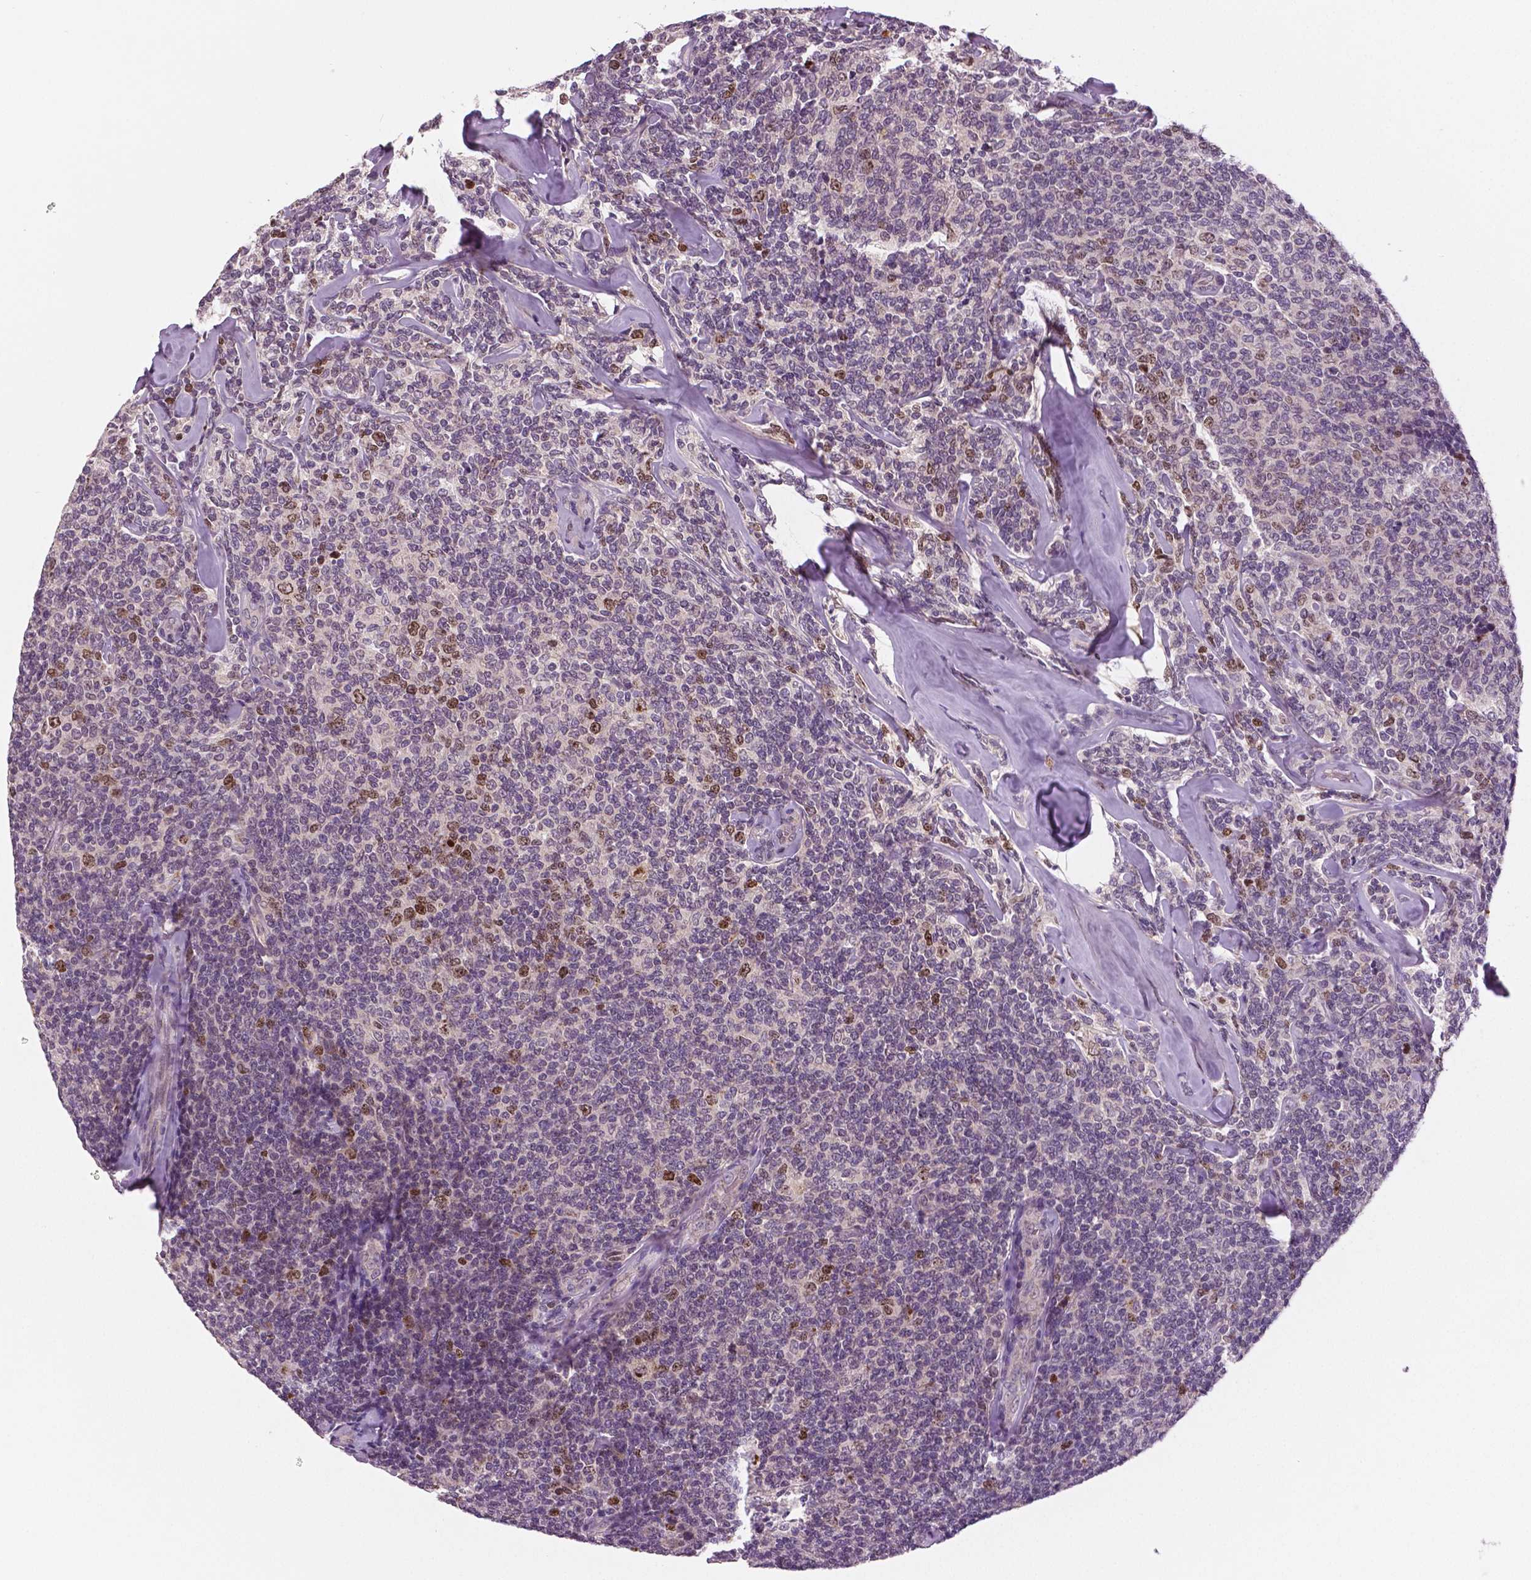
{"staining": {"intensity": "moderate", "quantity": "<25%", "location": "nuclear"}, "tissue": "lymphoma", "cell_type": "Tumor cells", "image_type": "cancer", "snomed": [{"axis": "morphology", "description": "Malignant lymphoma, non-Hodgkin's type, Low grade"}, {"axis": "topography", "description": "Lymph node"}], "caption": "Brown immunohistochemical staining in malignant lymphoma, non-Hodgkin's type (low-grade) exhibits moderate nuclear expression in about <25% of tumor cells. The protein of interest is stained brown, and the nuclei are stained in blue (DAB IHC with brightfield microscopy, high magnification).", "gene": "MKI67", "patient": {"sex": "female", "age": 56}}